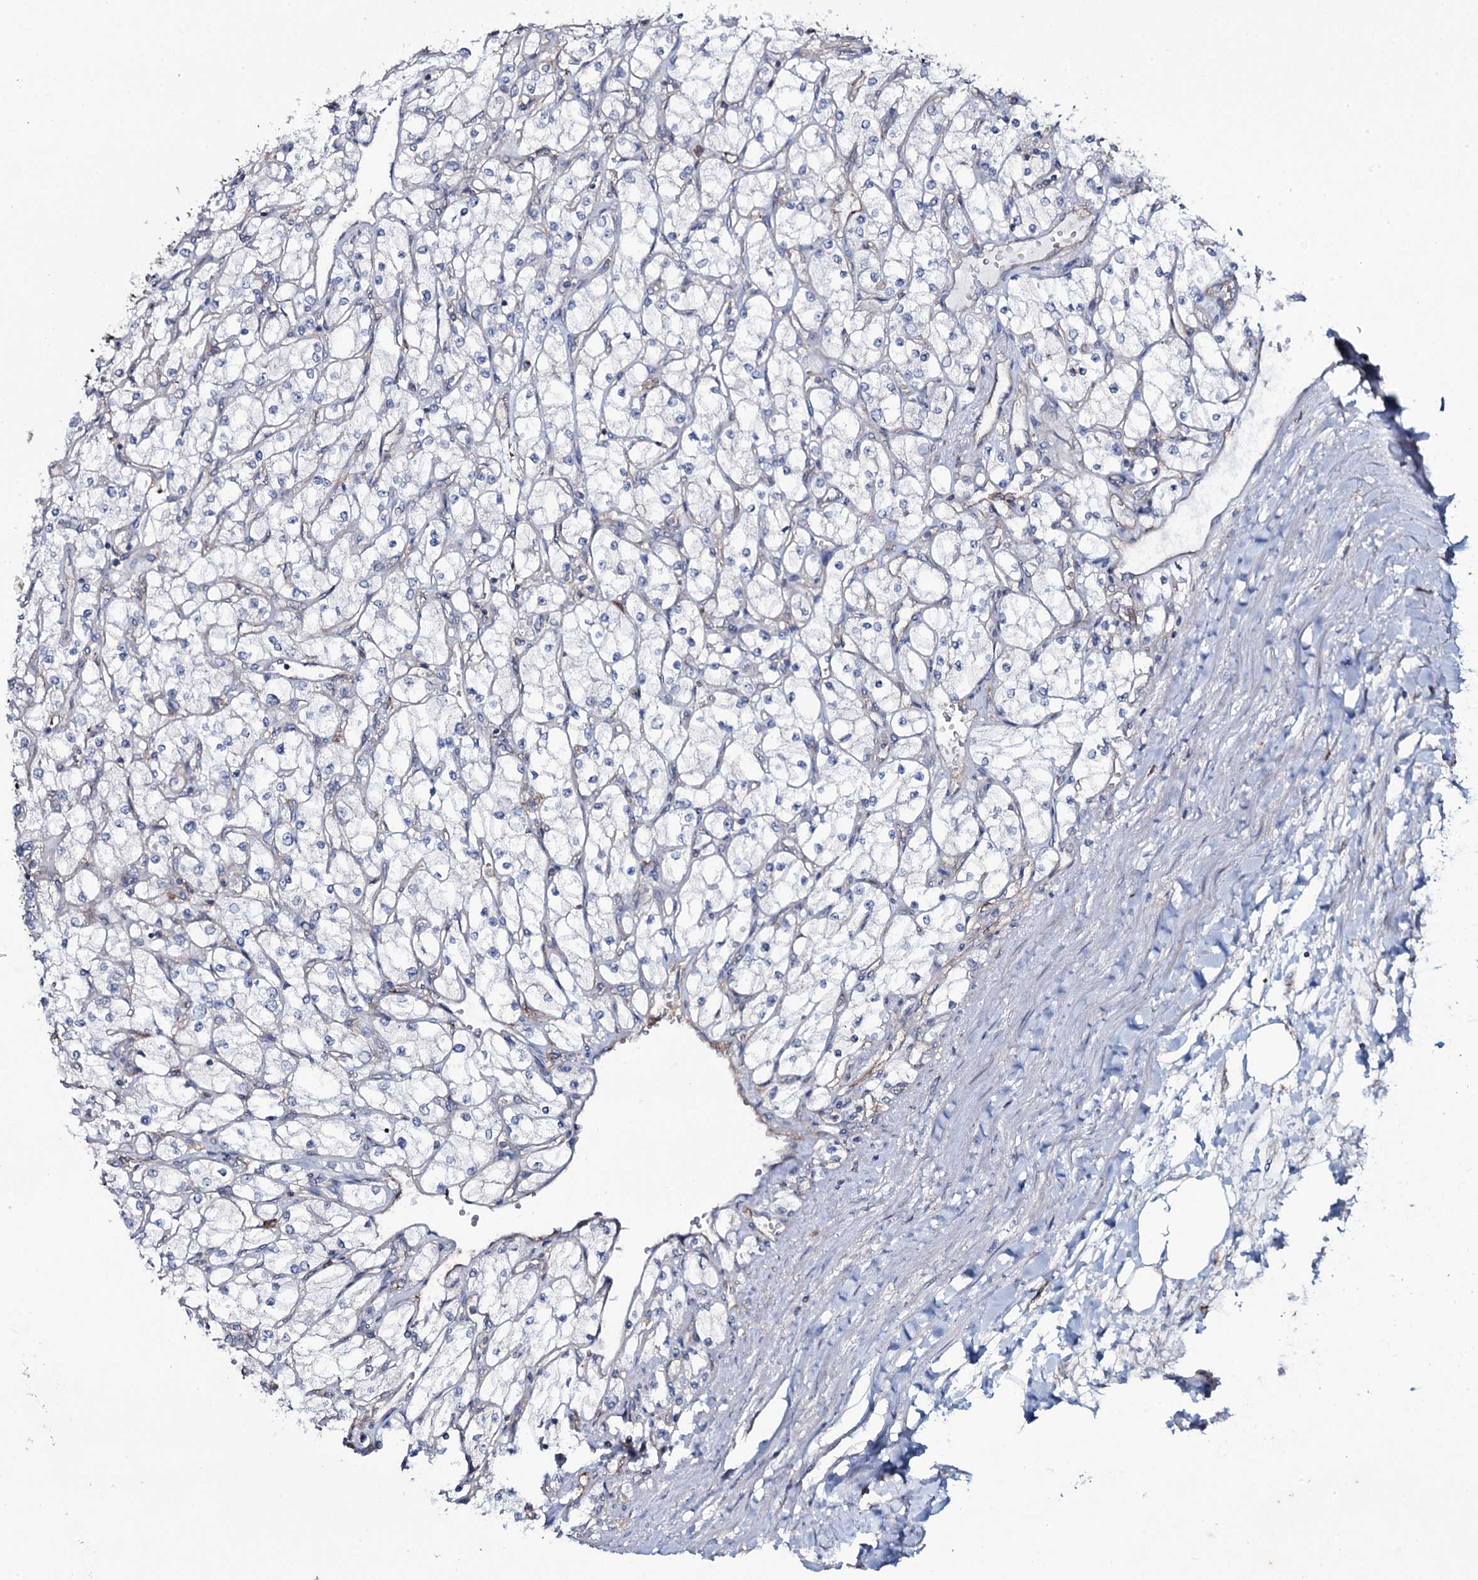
{"staining": {"intensity": "negative", "quantity": "none", "location": "none"}, "tissue": "renal cancer", "cell_type": "Tumor cells", "image_type": "cancer", "snomed": [{"axis": "morphology", "description": "Adenocarcinoma, NOS"}, {"axis": "topography", "description": "Kidney"}], "caption": "A micrograph of human renal cancer (adenocarcinoma) is negative for staining in tumor cells.", "gene": "SNAP23", "patient": {"sex": "male", "age": 80}}